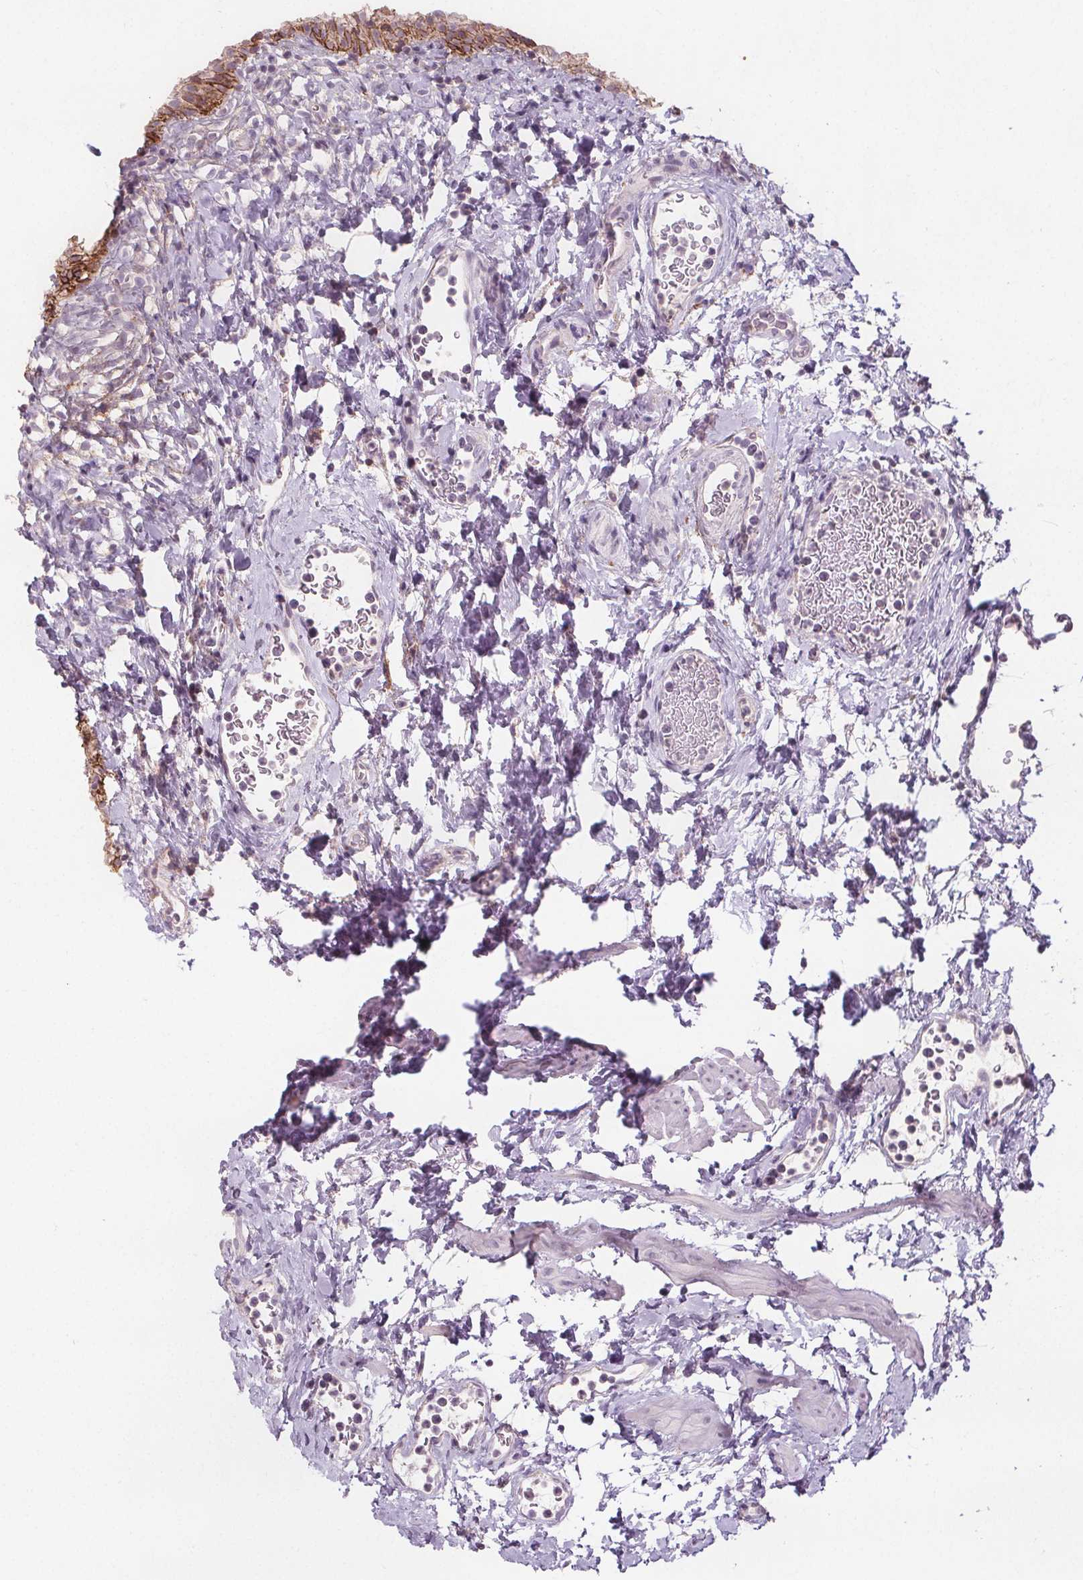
{"staining": {"intensity": "strong", "quantity": "25%-75%", "location": "cytoplasmic/membranous"}, "tissue": "urinary bladder", "cell_type": "Urothelial cells", "image_type": "normal", "snomed": [{"axis": "morphology", "description": "Normal tissue, NOS"}, {"axis": "topography", "description": "Urinary bladder"}], "caption": "Immunohistochemistry image of benign urinary bladder stained for a protein (brown), which demonstrates high levels of strong cytoplasmic/membranous staining in about 25%-75% of urothelial cells.", "gene": "ATP1A1", "patient": {"sex": "male", "age": 76}}